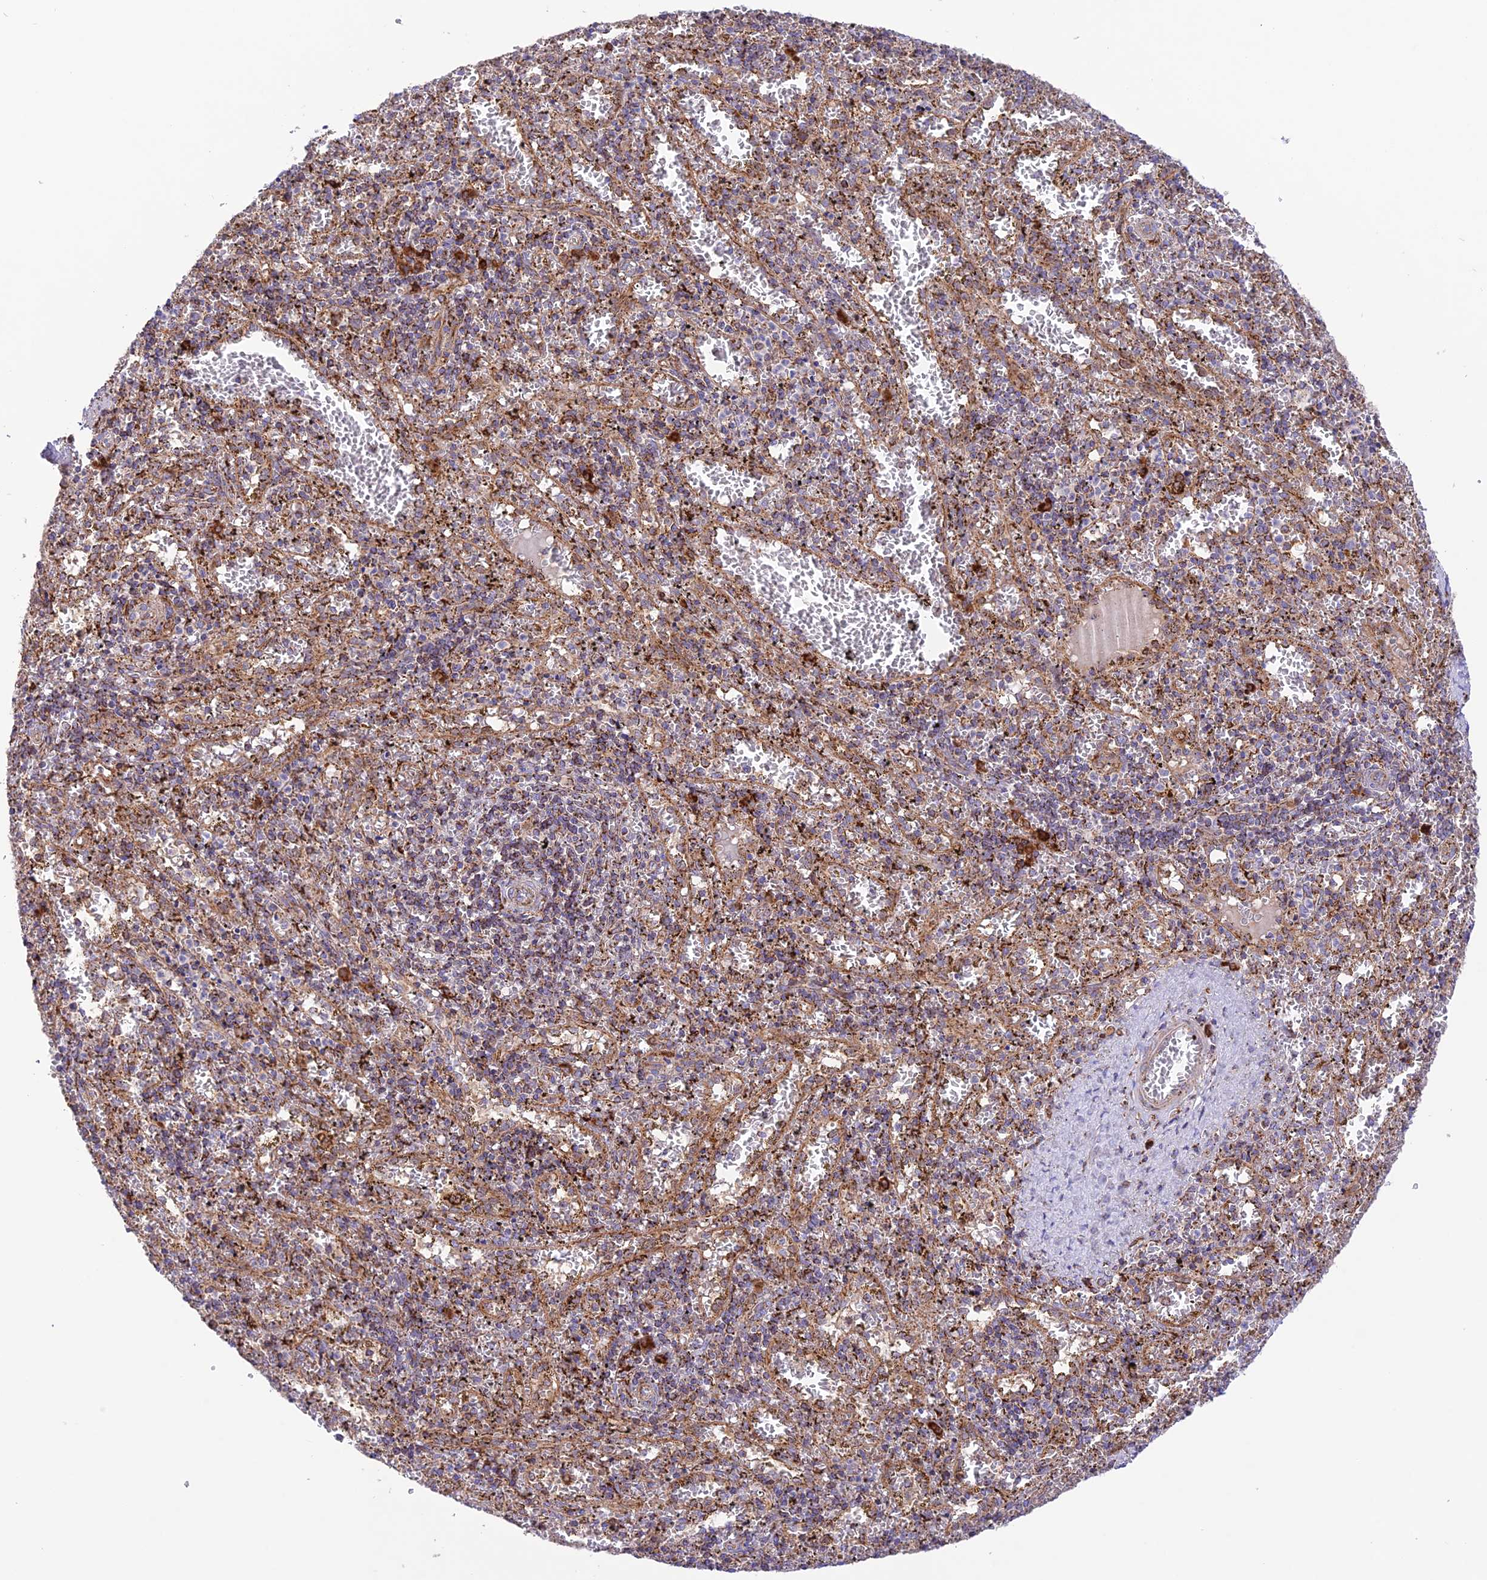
{"staining": {"intensity": "moderate", "quantity": "25%-75%", "location": "cytoplasmic/membranous"}, "tissue": "spleen", "cell_type": "Cells in red pulp", "image_type": "normal", "snomed": [{"axis": "morphology", "description": "Normal tissue, NOS"}, {"axis": "topography", "description": "Spleen"}], "caption": "Immunohistochemical staining of unremarkable spleen demonstrates medium levels of moderate cytoplasmic/membranous expression in about 25%-75% of cells in red pulp. (Stains: DAB in brown, nuclei in blue, Microscopy: brightfield microscopy at high magnification).", "gene": "UAP1L1", "patient": {"sex": "male", "age": 11}}